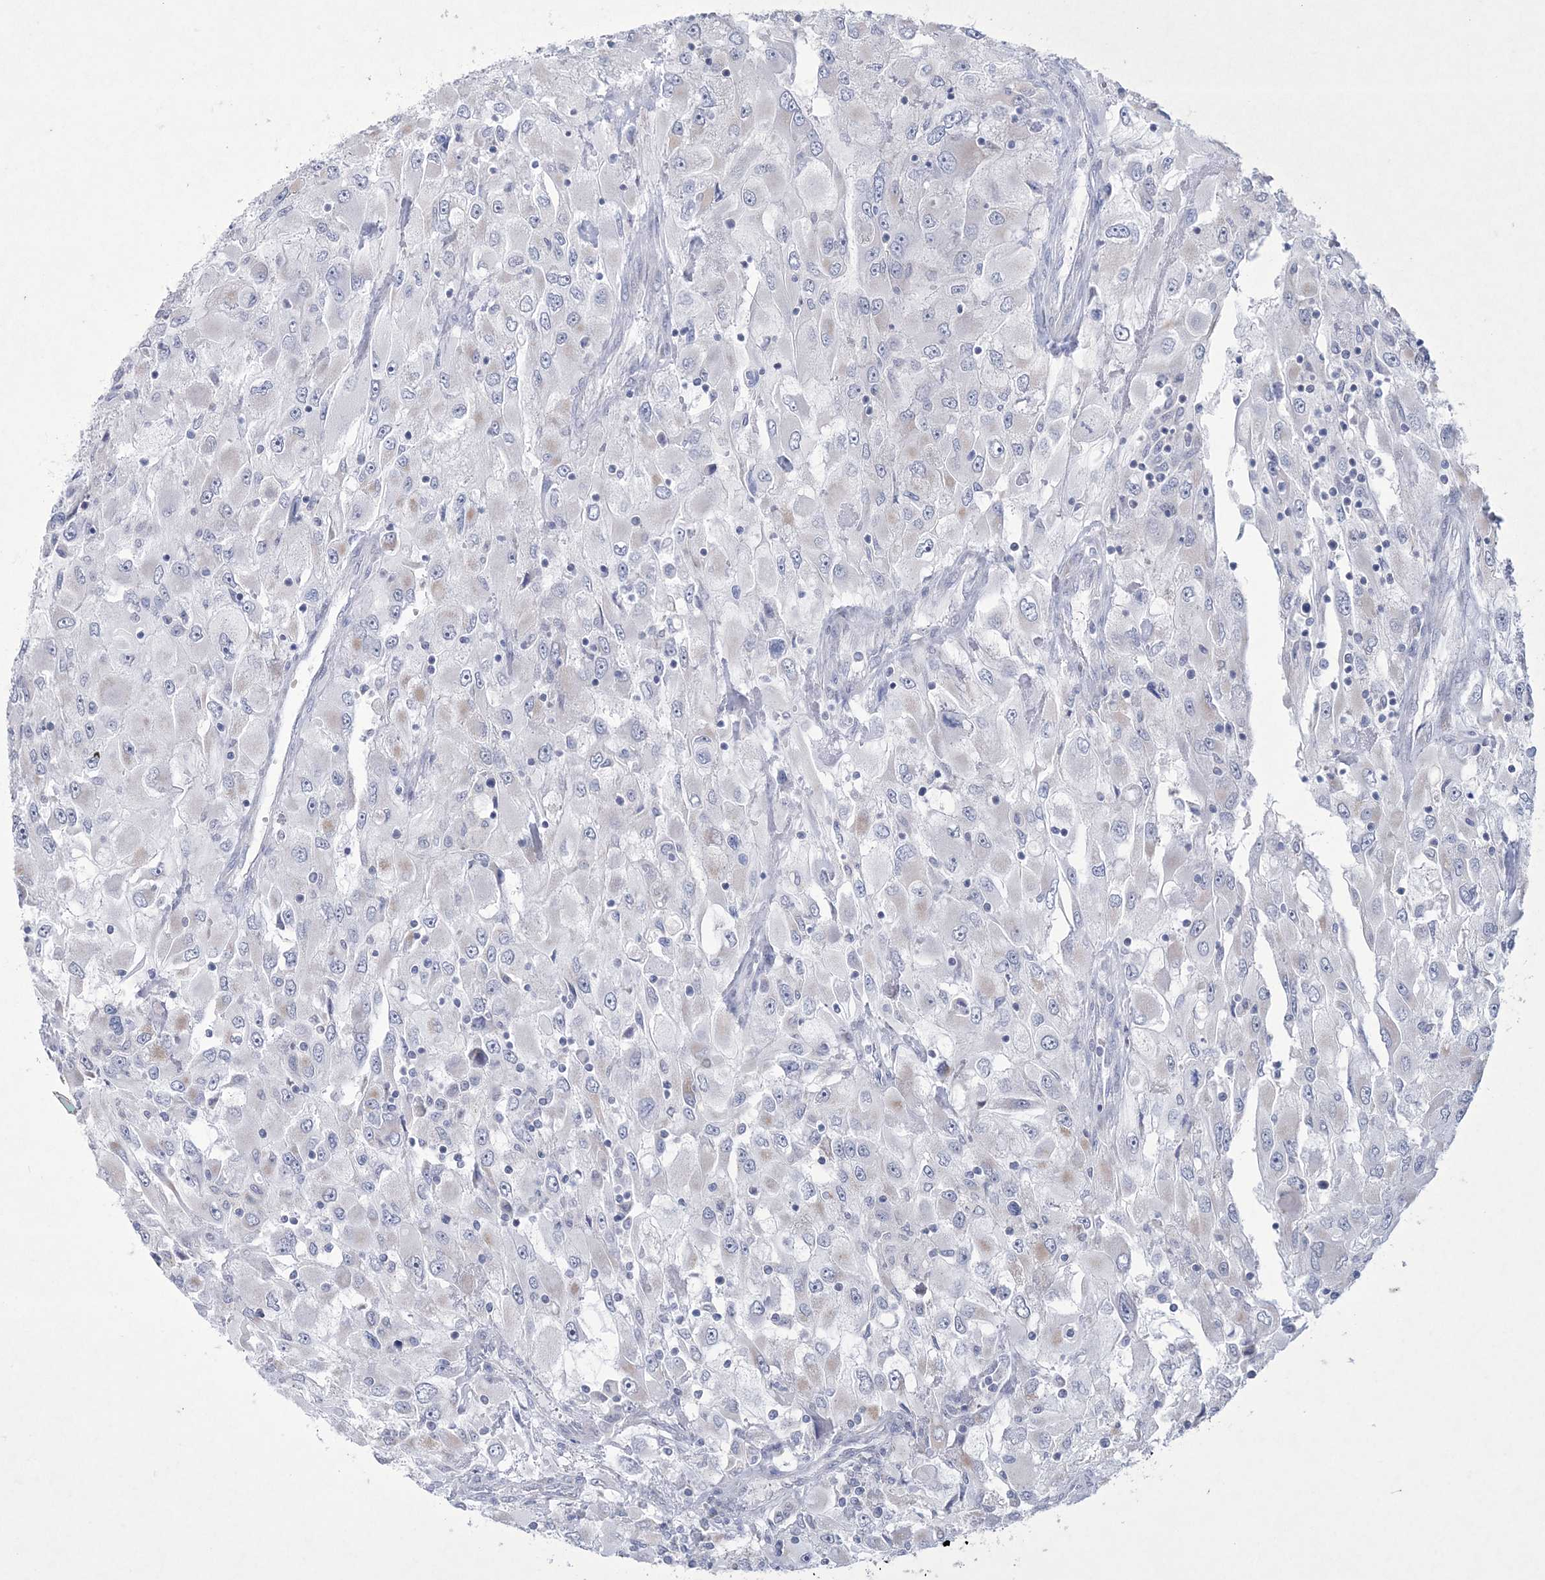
{"staining": {"intensity": "negative", "quantity": "none", "location": "none"}, "tissue": "renal cancer", "cell_type": "Tumor cells", "image_type": "cancer", "snomed": [{"axis": "morphology", "description": "Adenocarcinoma, NOS"}, {"axis": "topography", "description": "Kidney"}], "caption": "Adenocarcinoma (renal) was stained to show a protein in brown. There is no significant staining in tumor cells.", "gene": "CES4A", "patient": {"sex": "female", "age": 52}}